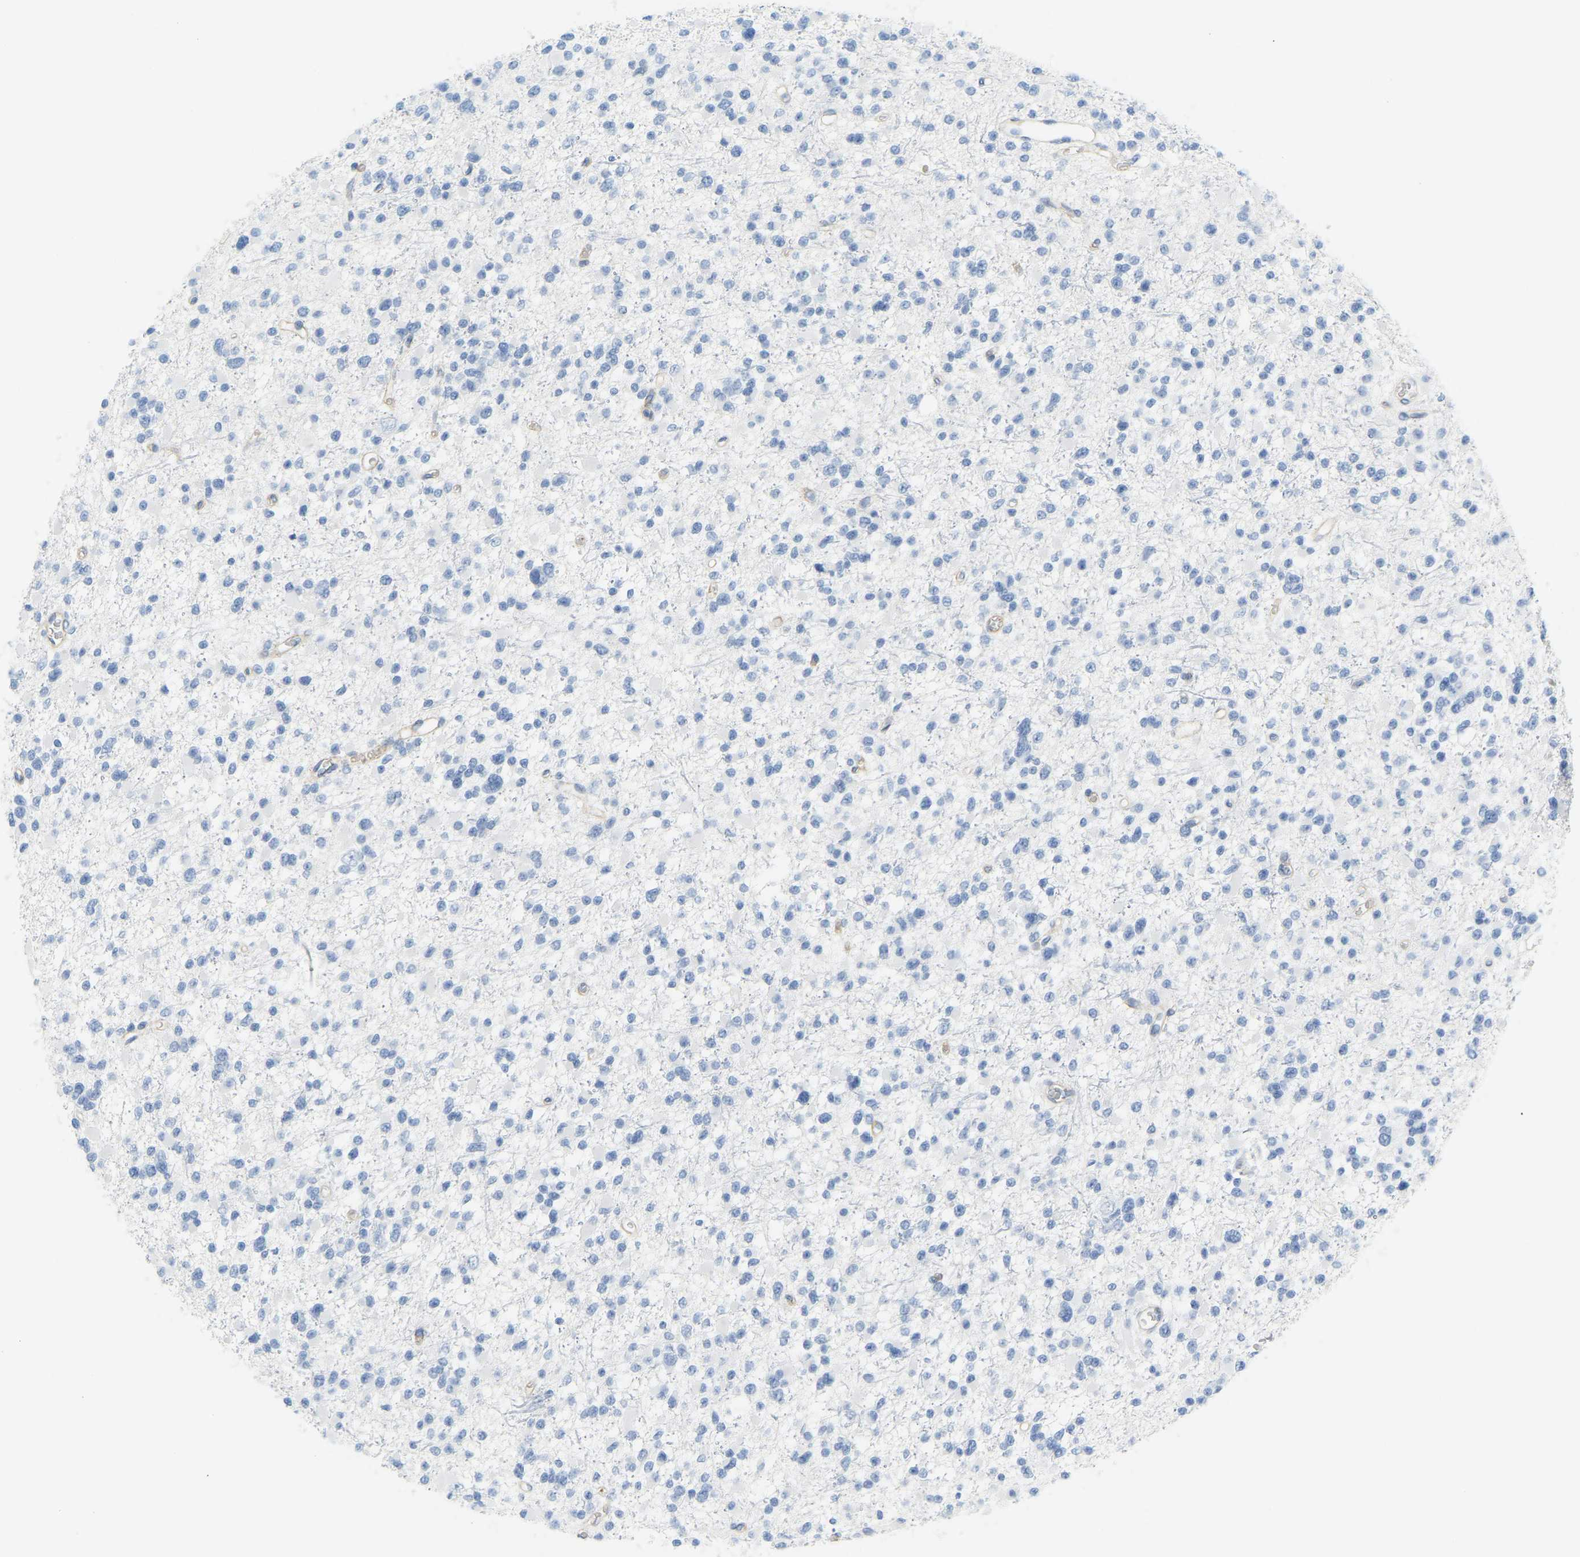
{"staining": {"intensity": "negative", "quantity": "none", "location": "none"}, "tissue": "glioma", "cell_type": "Tumor cells", "image_type": "cancer", "snomed": [{"axis": "morphology", "description": "Glioma, malignant, Low grade"}, {"axis": "topography", "description": "Brain"}], "caption": "Tumor cells are negative for brown protein staining in glioma.", "gene": "MYL3", "patient": {"sex": "female", "age": 22}}